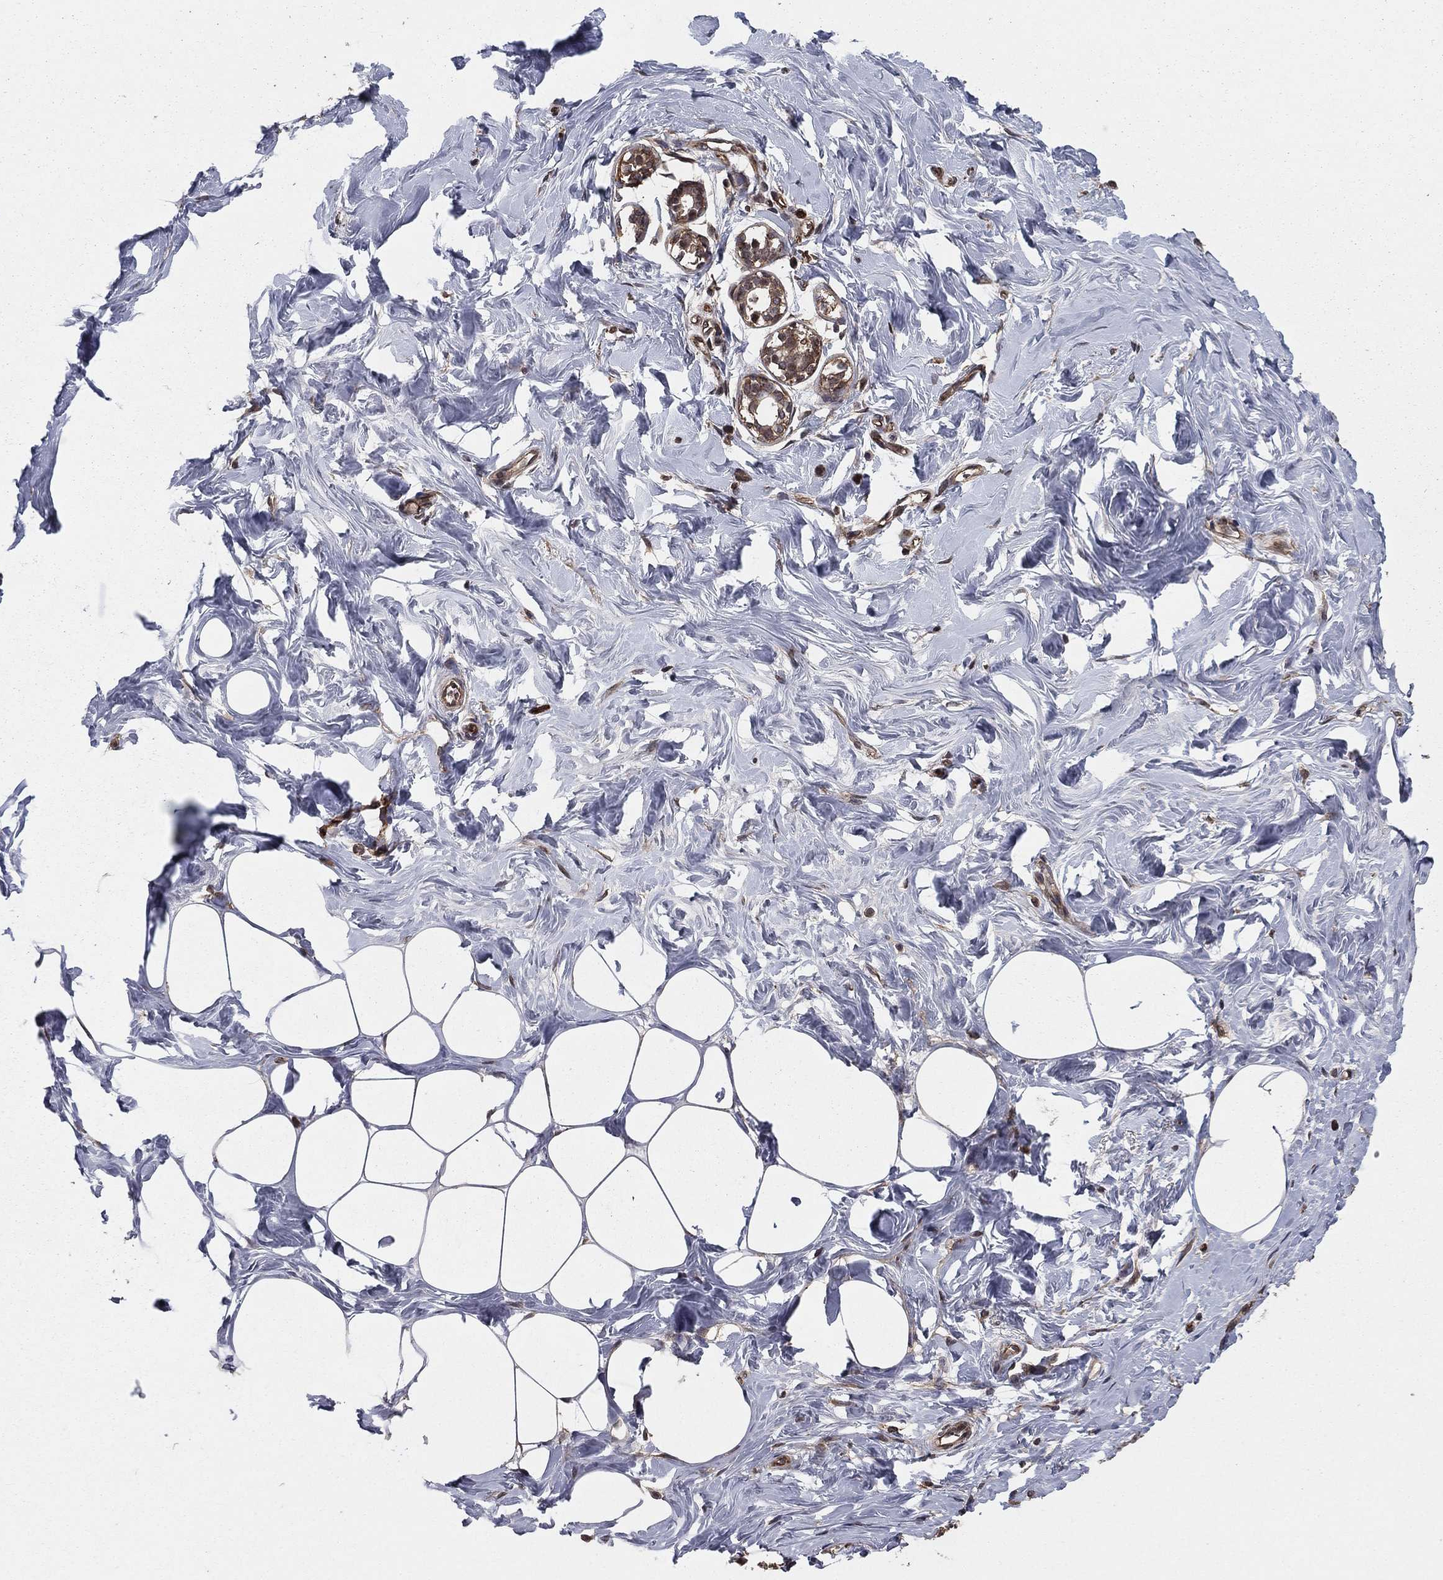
{"staining": {"intensity": "negative", "quantity": "none", "location": "none"}, "tissue": "breast", "cell_type": "Adipocytes", "image_type": "normal", "snomed": [{"axis": "morphology", "description": "Normal tissue, NOS"}, {"axis": "morphology", "description": "Lobular carcinoma, in situ"}, {"axis": "topography", "description": "Breast"}], "caption": "Immunohistochemical staining of unremarkable breast demonstrates no significant staining in adipocytes. (Immunohistochemistry, brightfield microscopy, high magnification).", "gene": "CERT1", "patient": {"sex": "female", "age": 35}}